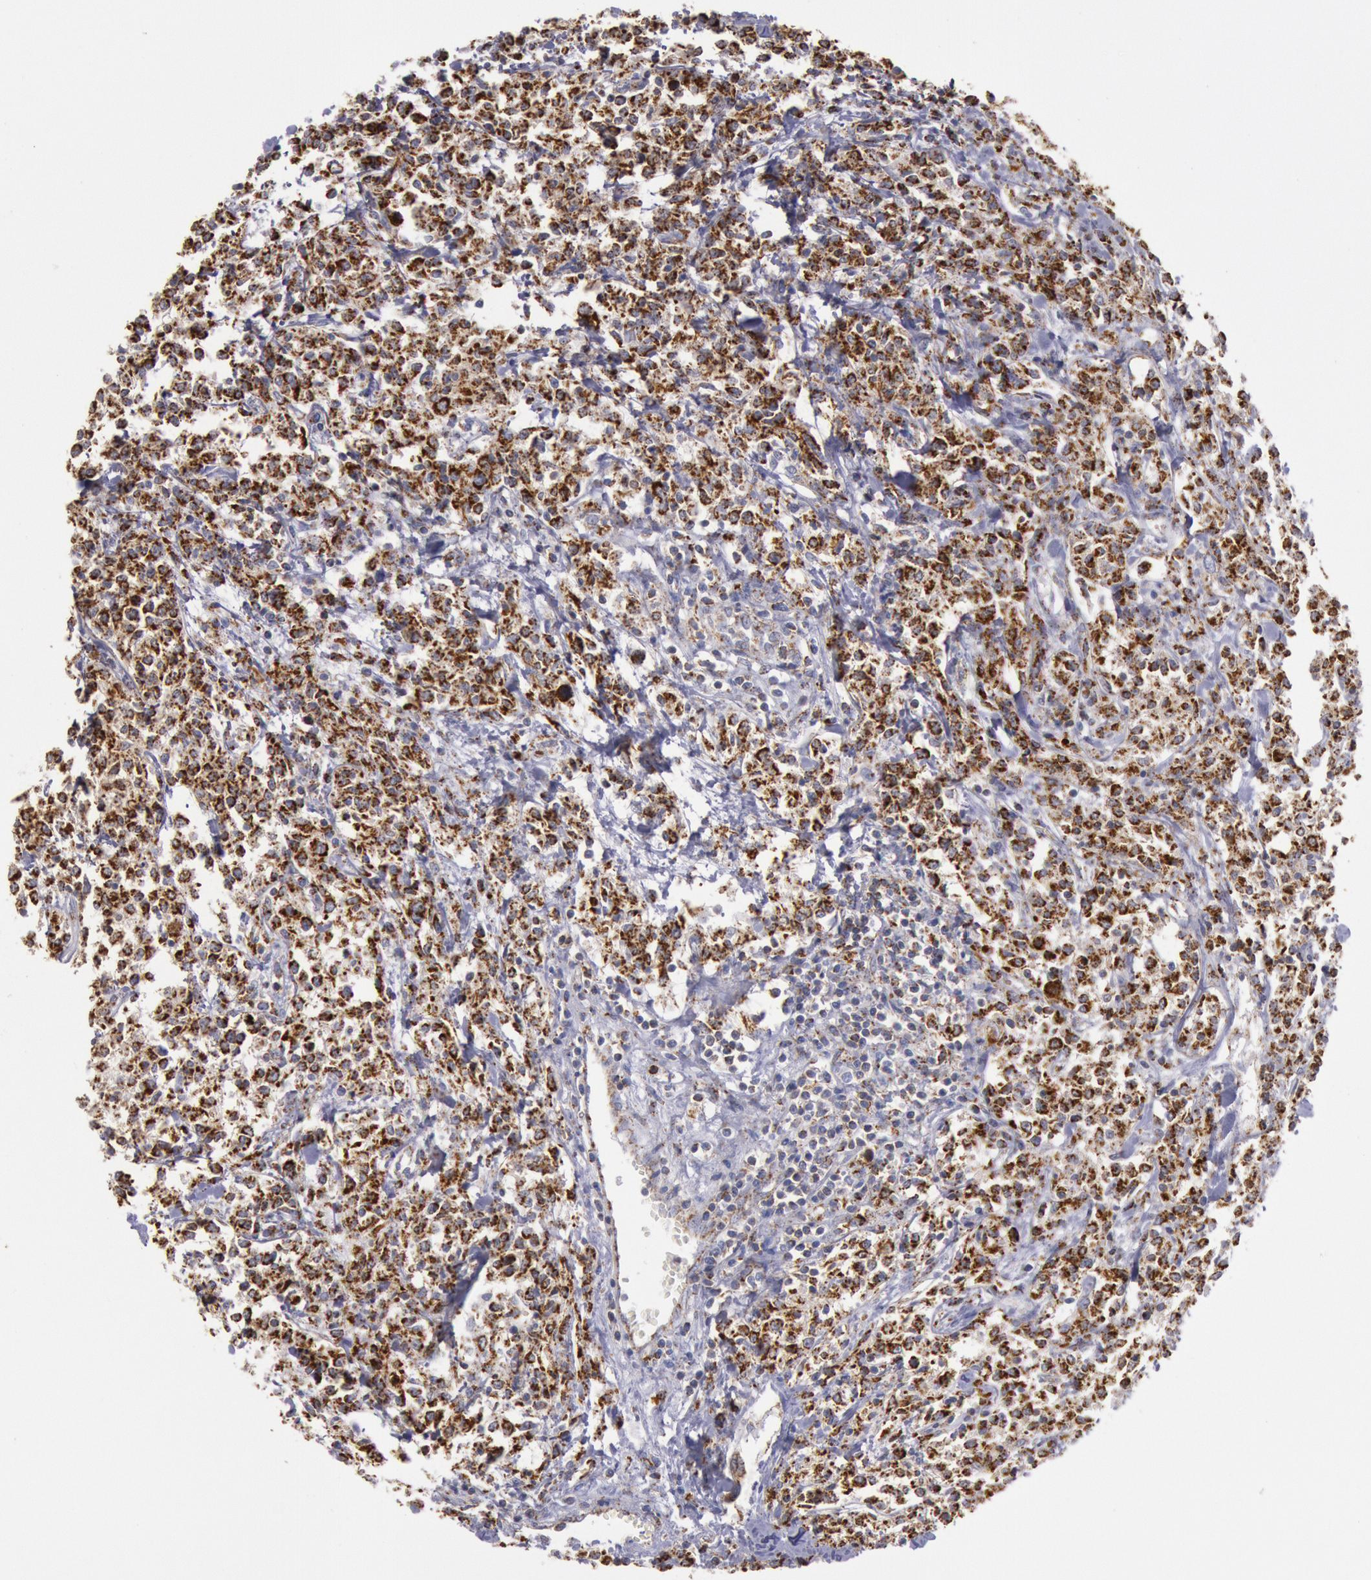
{"staining": {"intensity": "strong", "quantity": ">75%", "location": "cytoplasmic/membranous"}, "tissue": "lymphoma", "cell_type": "Tumor cells", "image_type": "cancer", "snomed": [{"axis": "morphology", "description": "Malignant lymphoma, non-Hodgkin's type, Low grade"}, {"axis": "topography", "description": "Small intestine"}], "caption": "The image displays staining of lymphoma, revealing strong cytoplasmic/membranous protein staining (brown color) within tumor cells.", "gene": "CYC1", "patient": {"sex": "female", "age": 59}}